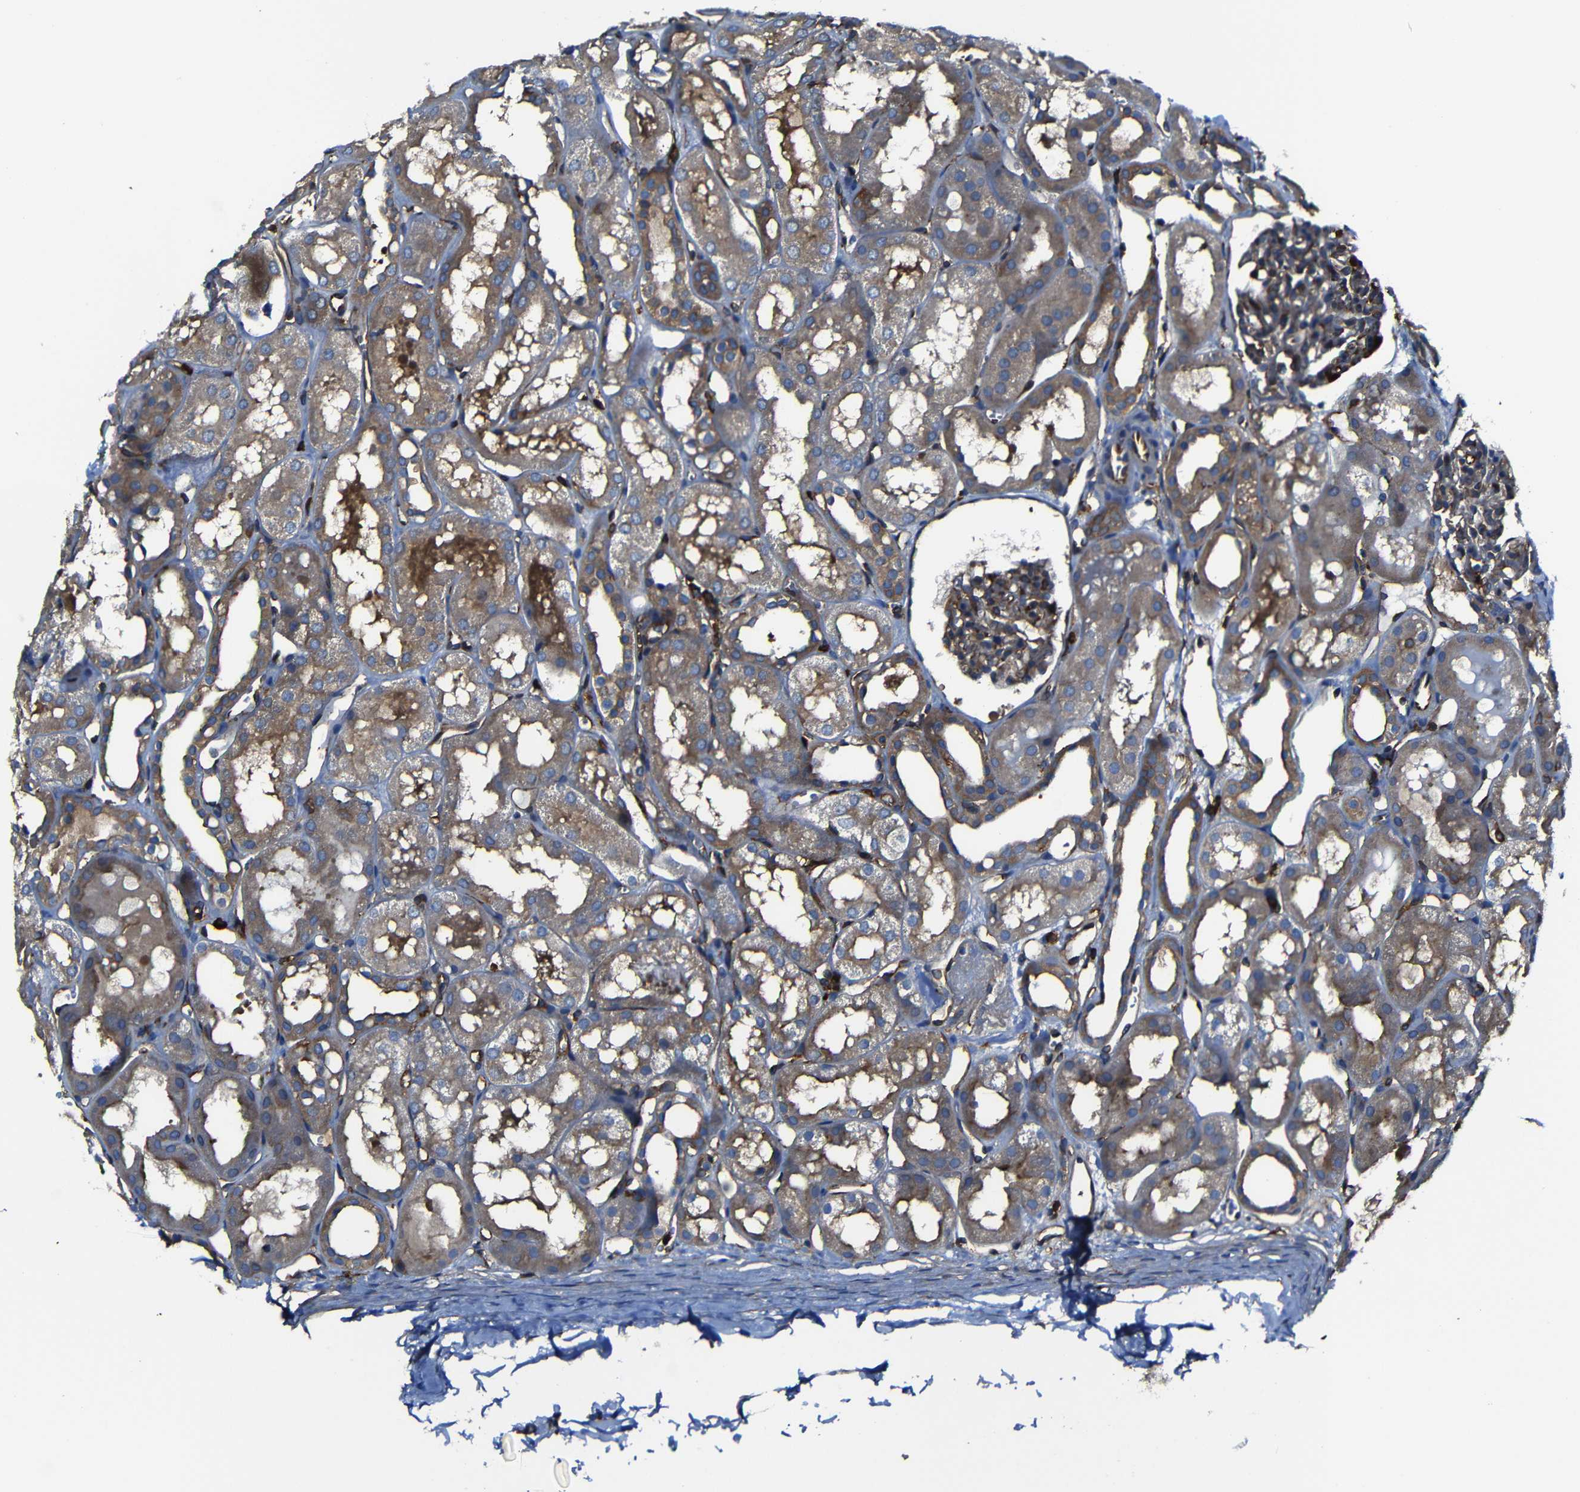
{"staining": {"intensity": "strong", "quantity": "<25%", "location": "cytoplasmic/membranous"}, "tissue": "kidney", "cell_type": "Cells in glomeruli", "image_type": "normal", "snomed": [{"axis": "morphology", "description": "Normal tissue, NOS"}, {"axis": "topography", "description": "Kidney"}, {"axis": "topography", "description": "Urinary bladder"}], "caption": "Kidney stained with a brown dye reveals strong cytoplasmic/membranous positive positivity in about <25% of cells in glomeruli.", "gene": "ARHGEF1", "patient": {"sex": "male", "age": 16}}